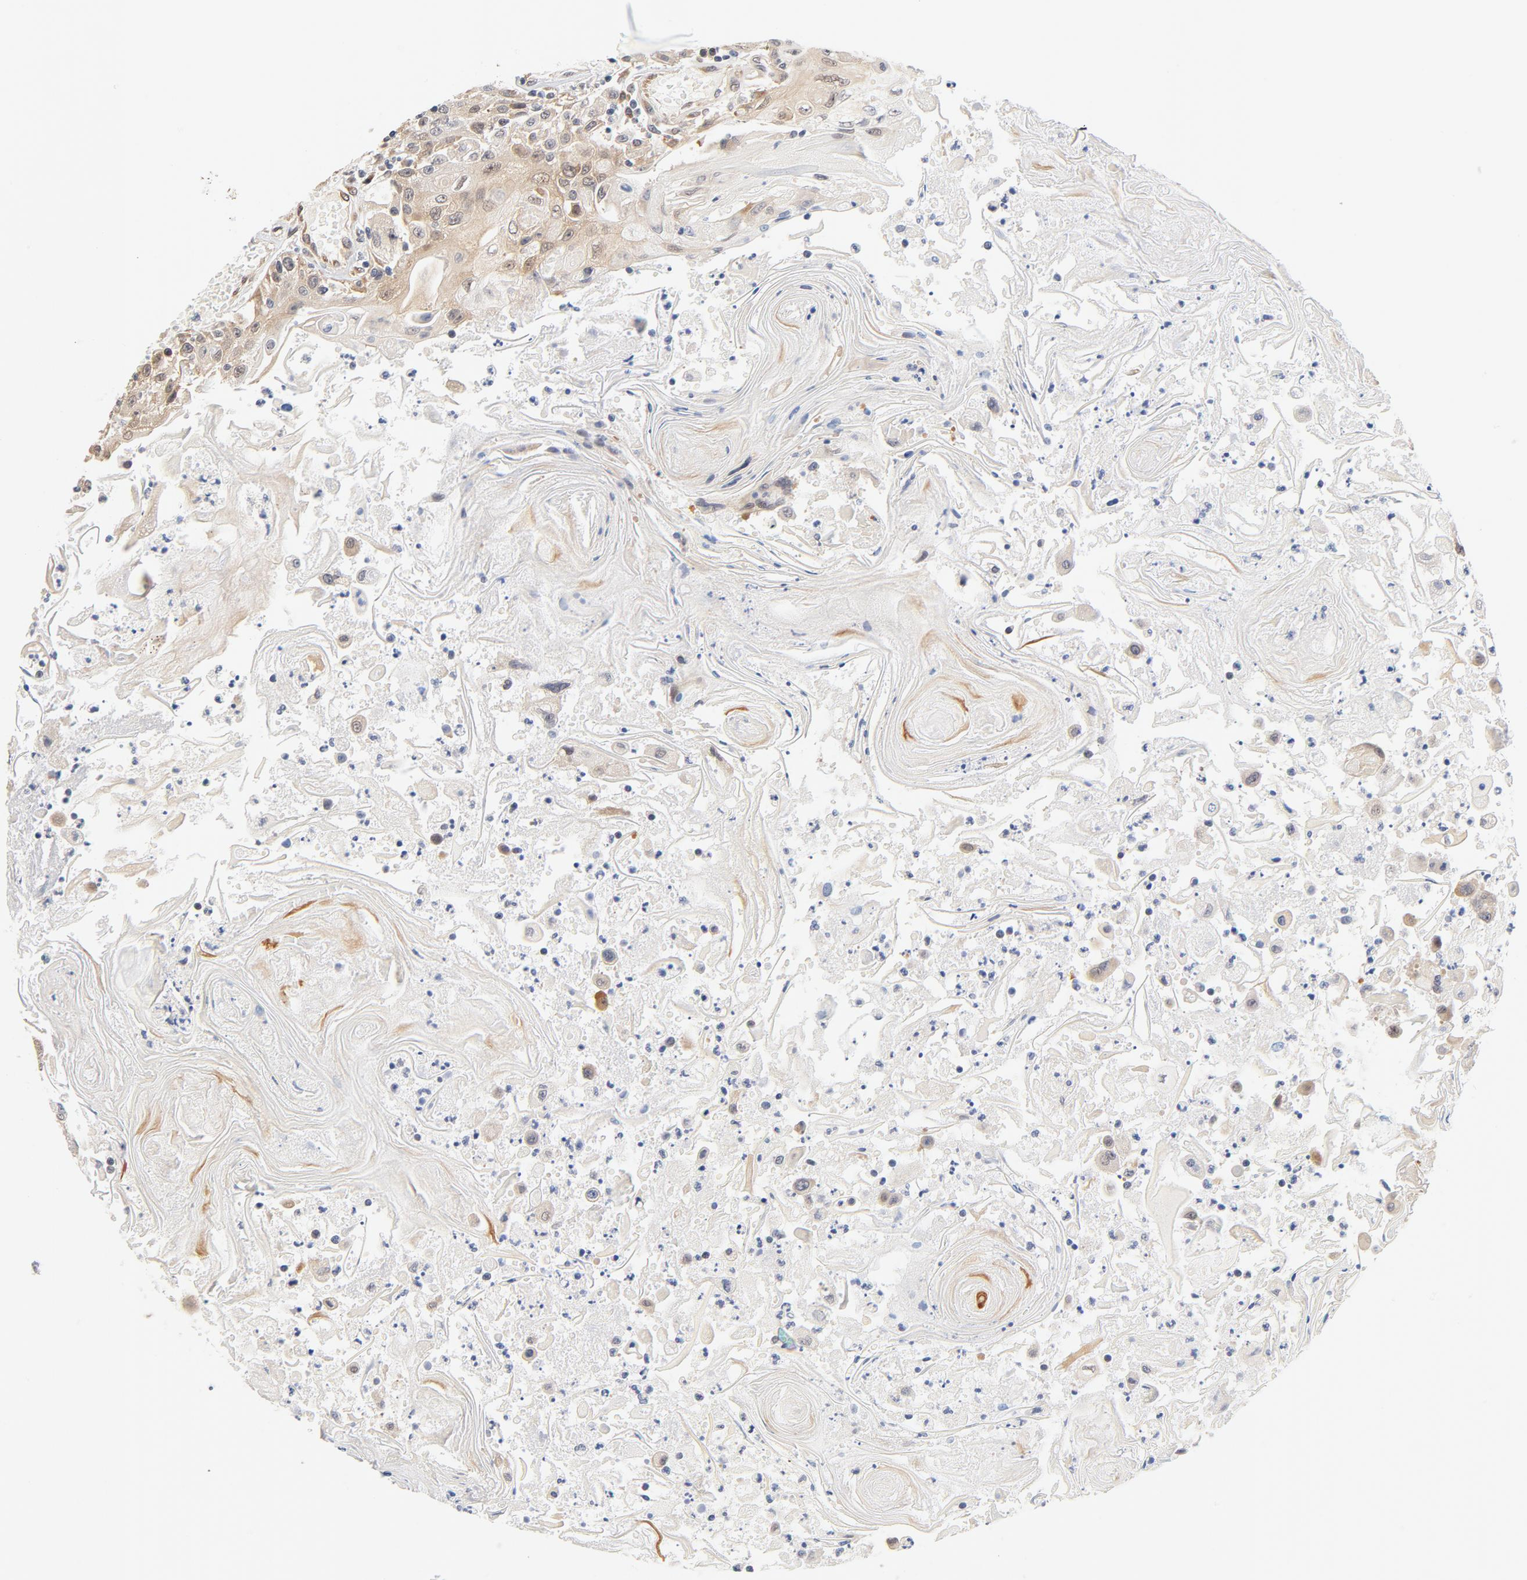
{"staining": {"intensity": "moderate", "quantity": "25%-75%", "location": "cytoplasmic/membranous"}, "tissue": "head and neck cancer", "cell_type": "Tumor cells", "image_type": "cancer", "snomed": [{"axis": "morphology", "description": "Squamous cell carcinoma, NOS"}, {"axis": "topography", "description": "Oral tissue"}, {"axis": "topography", "description": "Head-Neck"}], "caption": "Immunohistochemical staining of human head and neck squamous cell carcinoma shows medium levels of moderate cytoplasmic/membranous expression in approximately 25%-75% of tumor cells.", "gene": "EIF4E", "patient": {"sex": "female", "age": 76}}